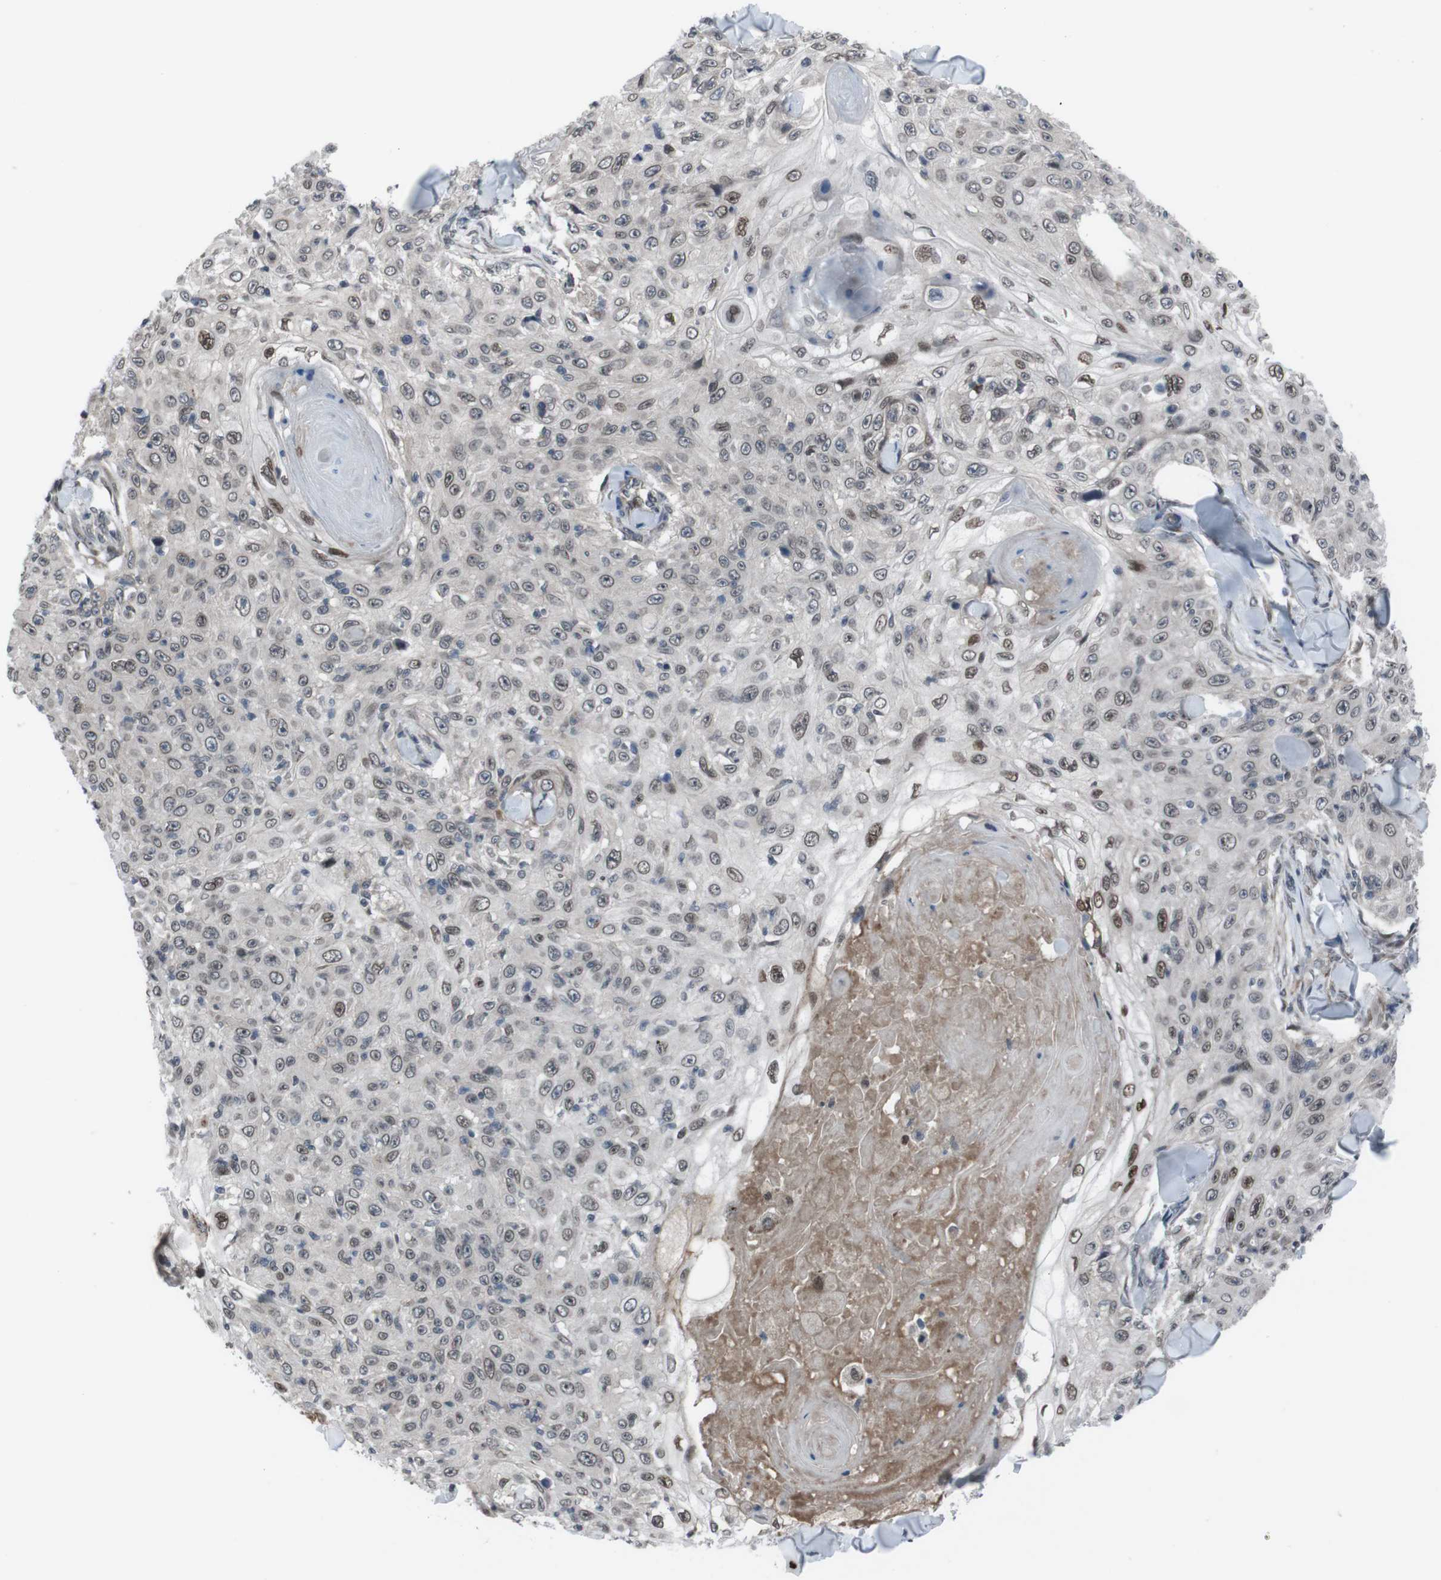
{"staining": {"intensity": "strong", "quantity": ">75%", "location": "nuclear"}, "tissue": "skin cancer", "cell_type": "Tumor cells", "image_type": "cancer", "snomed": [{"axis": "morphology", "description": "Squamous cell carcinoma, NOS"}, {"axis": "topography", "description": "Skin"}], "caption": "Immunohistochemistry micrograph of skin squamous cell carcinoma stained for a protein (brown), which exhibits high levels of strong nuclear expression in about >75% of tumor cells.", "gene": "SS18L1", "patient": {"sex": "male", "age": 86}}